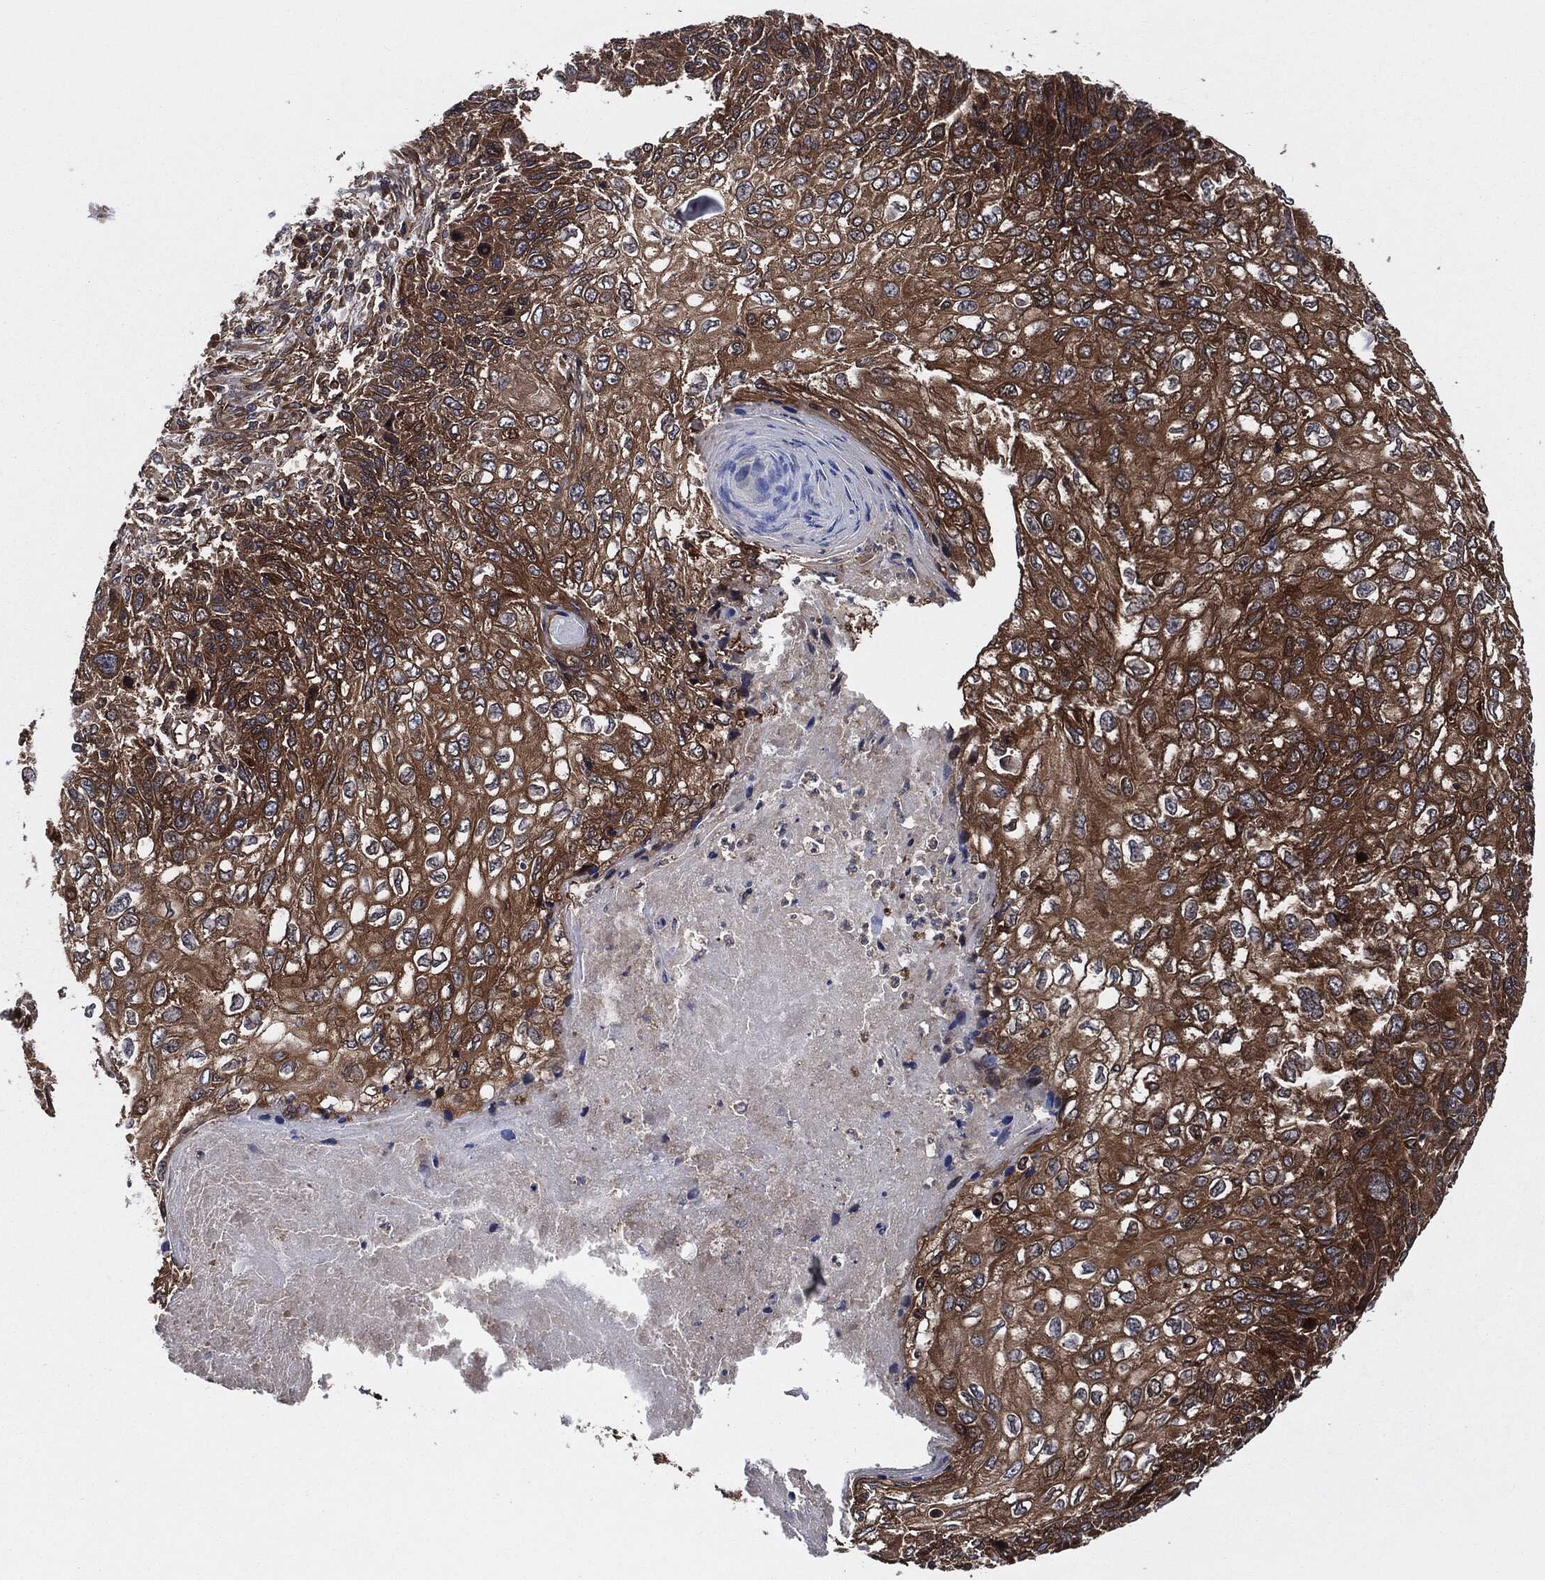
{"staining": {"intensity": "strong", "quantity": ">75%", "location": "cytoplasmic/membranous"}, "tissue": "skin cancer", "cell_type": "Tumor cells", "image_type": "cancer", "snomed": [{"axis": "morphology", "description": "Squamous cell carcinoma, NOS"}, {"axis": "topography", "description": "Skin"}], "caption": "DAB immunohistochemical staining of squamous cell carcinoma (skin) exhibits strong cytoplasmic/membranous protein expression in about >75% of tumor cells.", "gene": "XPNPEP1", "patient": {"sex": "male", "age": 92}}